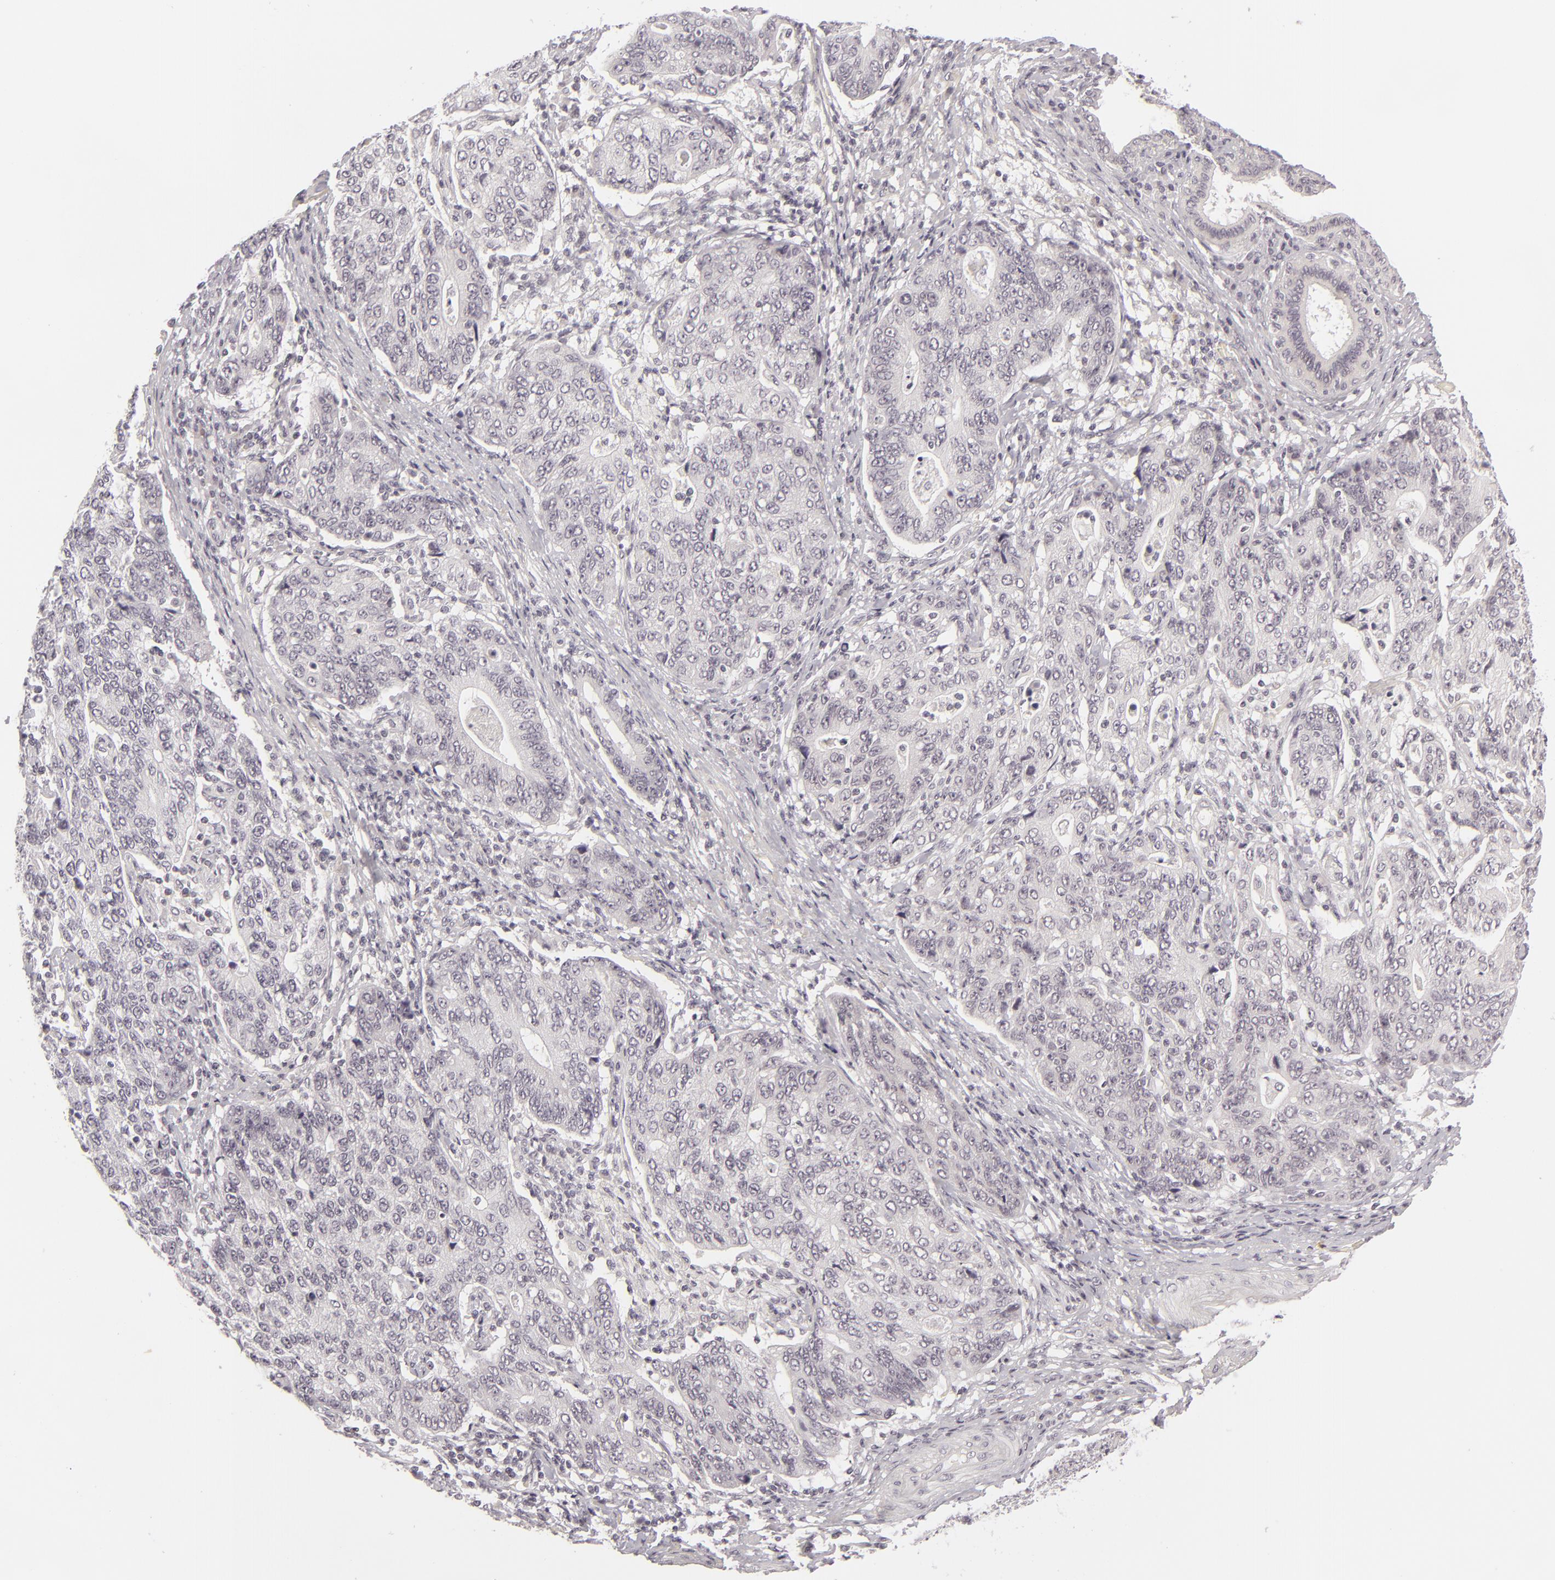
{"staining": {"intensity": "negative", "quantity": "none", "location": "none"}, "tissue": "stomach cancer", "cell_type": "Tumor cells", "image_type": "cancer", "snomed": [{"axis": "morphology", "description": "Adenocarcinoma, NOS"}, {"axis": "topography", "description": "Esophagus"}, {"axis": "topography", "description": "Stomach"}], "caption": "Micrograph shows no protein staining in tumor cells of stomach cancer (adenocarcinoma) tissue. The staining was performed using DAB to visualize the protein expression in brown, while the nuclei were stained in blue with hematoxylin (Magnification: 20x).", "gene": "DLG3", "patient": {"sex": "male", "age": 74}}